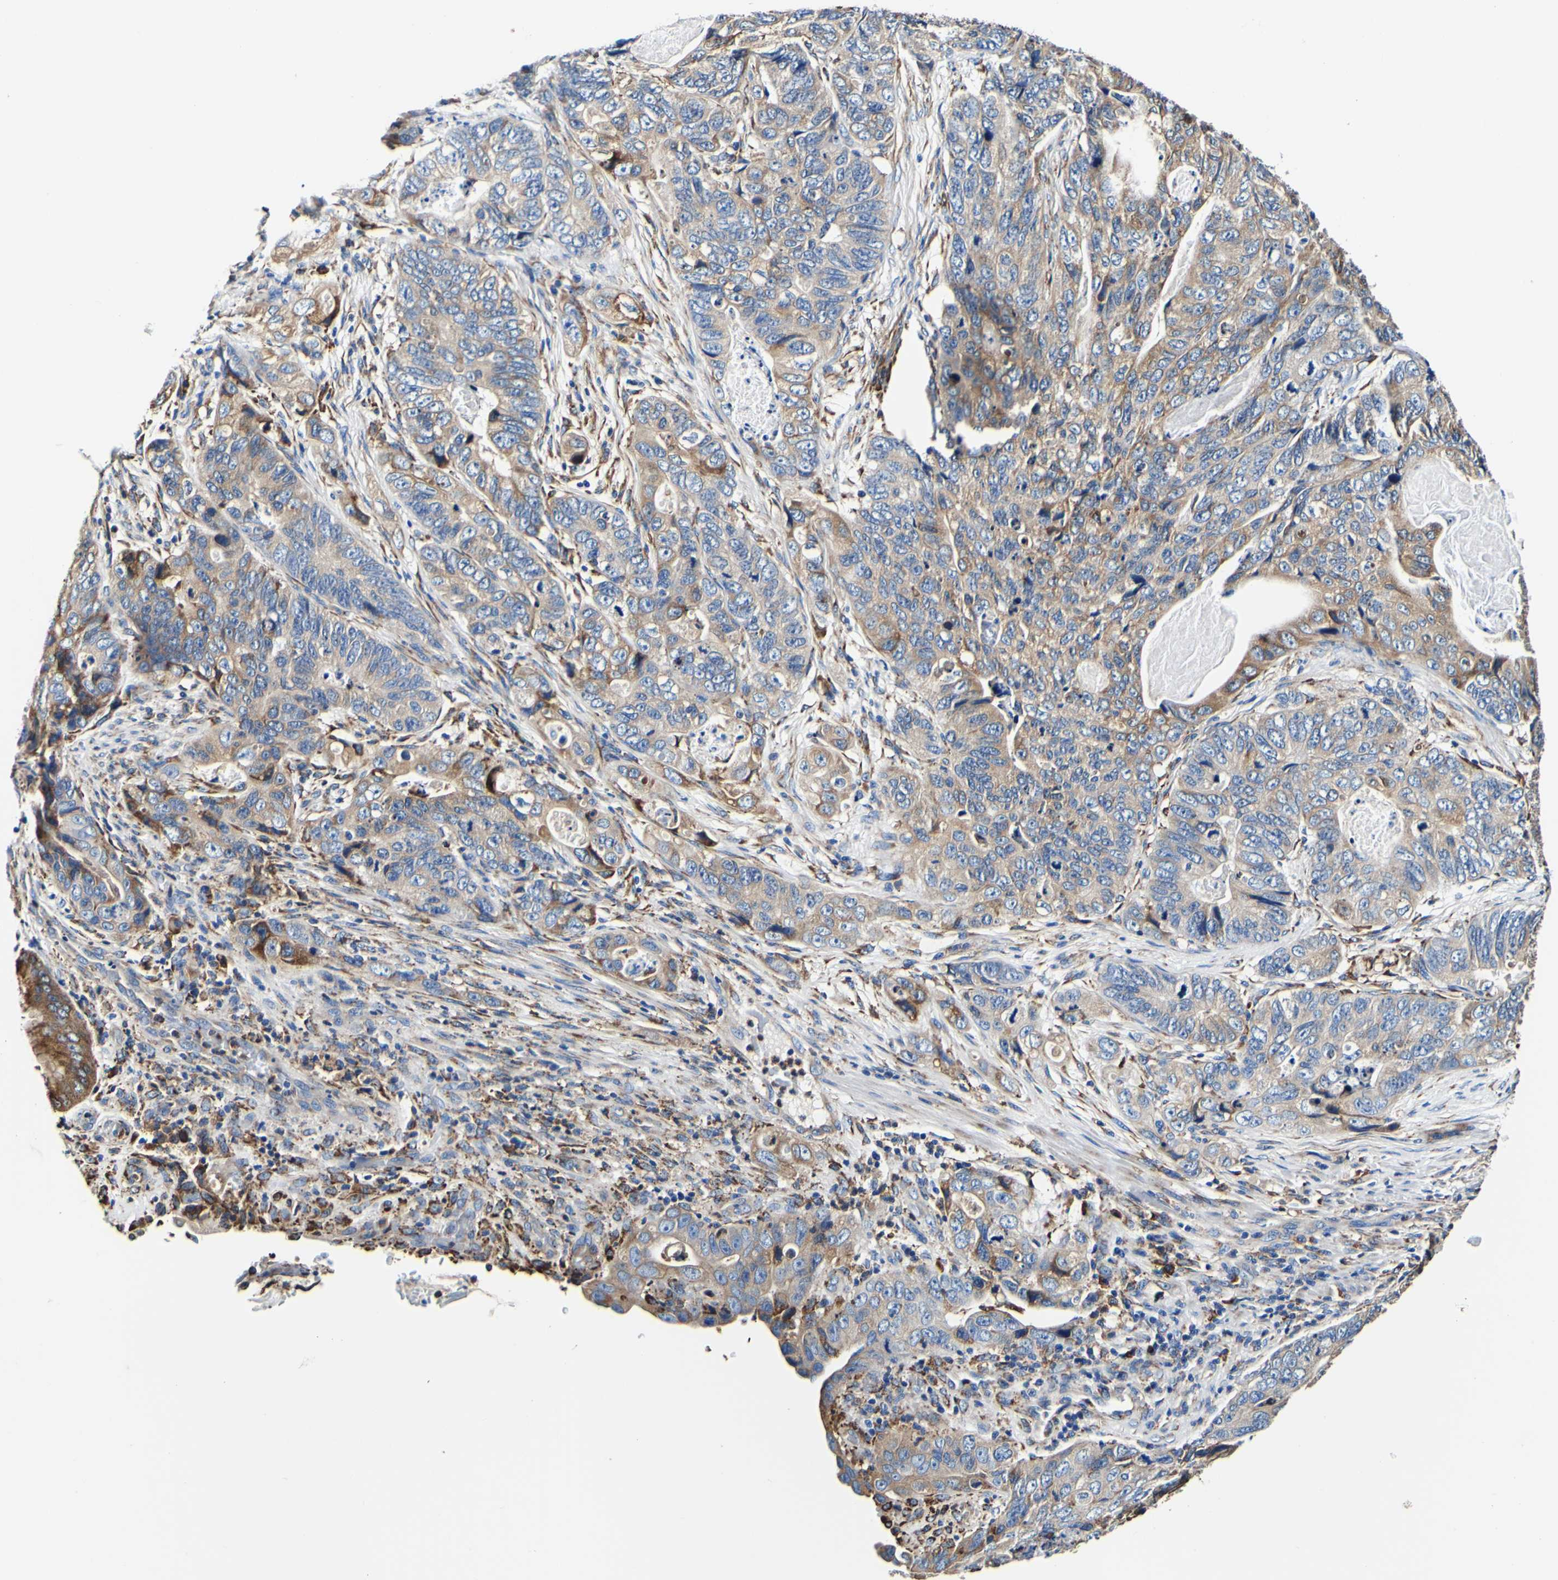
{"staining": {"intensity": "moderate", "quantity": "25%-75%", "location": "cytoplasmic/membranous"}, "tissue": "stomach cancer", "cell_type": "Tumor cells", "image_type": "cancer", "snomed": [{"axis": "morphology", "description": "Adenocarcinoma, NOS"}, {"axis": "topography", "description": "Stomach"}], "caption": "About 25%-75% of tumor cells in human stomach cancer (adenocarcinoma) display moderate cytoplasmic/membranous protein staining as visualized by brown immunohistochemical staining.", "gene": "P4HB", "patient": {"sex": "female", "age": 89}}